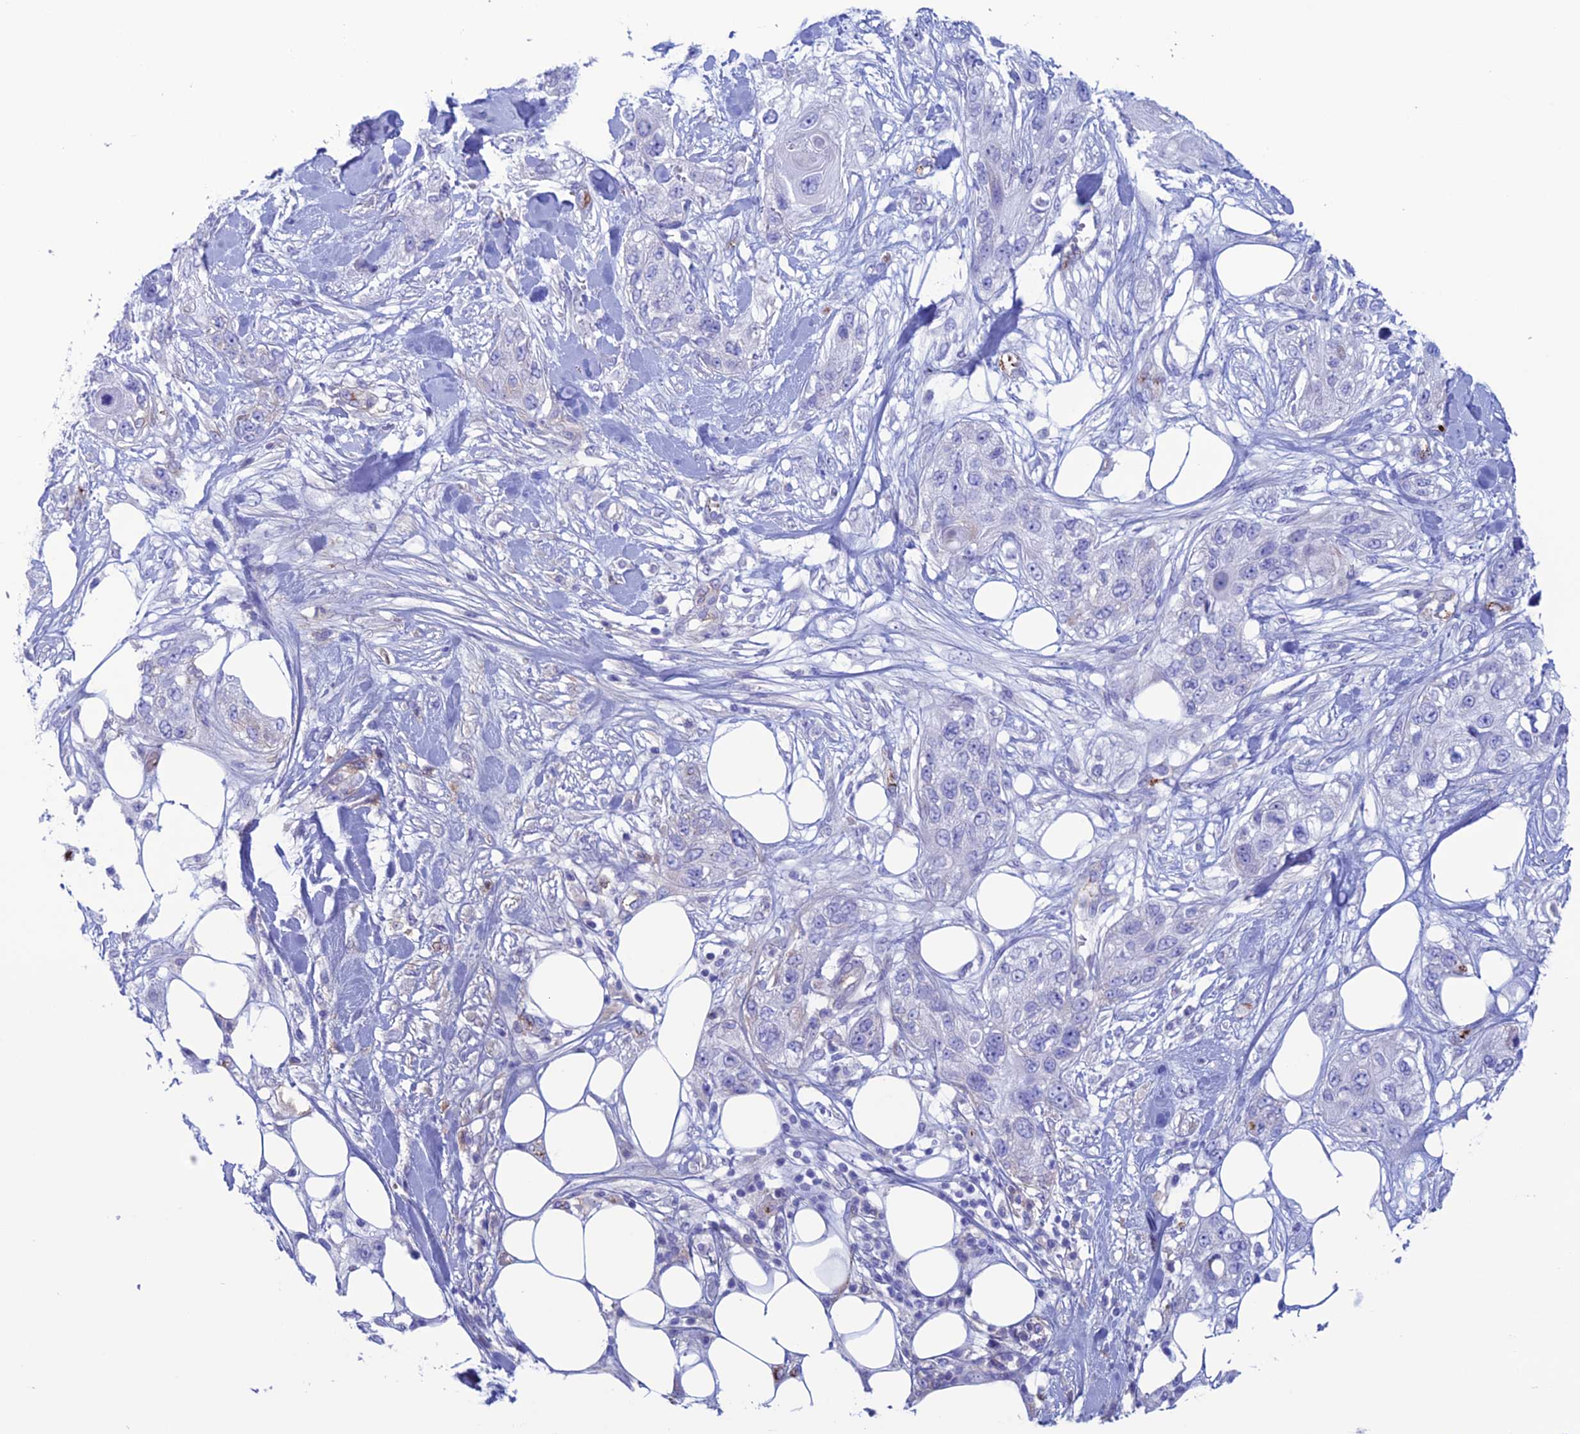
{"staining": {"intensity": "negative", "quantity": "none", "location": "none"}, "tissue": "skin cancer", "cell_type": "Tumor cells", "image_type": "cancer", "snomed": [{"axis": "morphology", "description": "Normal tissue, NOS"}, {"axis": "morphology", "description": "Squamous cell carcinoma, NOS"}, {"axis": "topography", "description": "Skin"}], "caption": "A micrograph of skin squamous cell carcinoma stained for a protein exhibits no brown staining in tumor cells. (DAB (3,3'-diaminobenzidine) IHC with hematoxylin counter stain).", "gene": "CDC42EP5", "patient": {"sex": "male", "age": 72}}